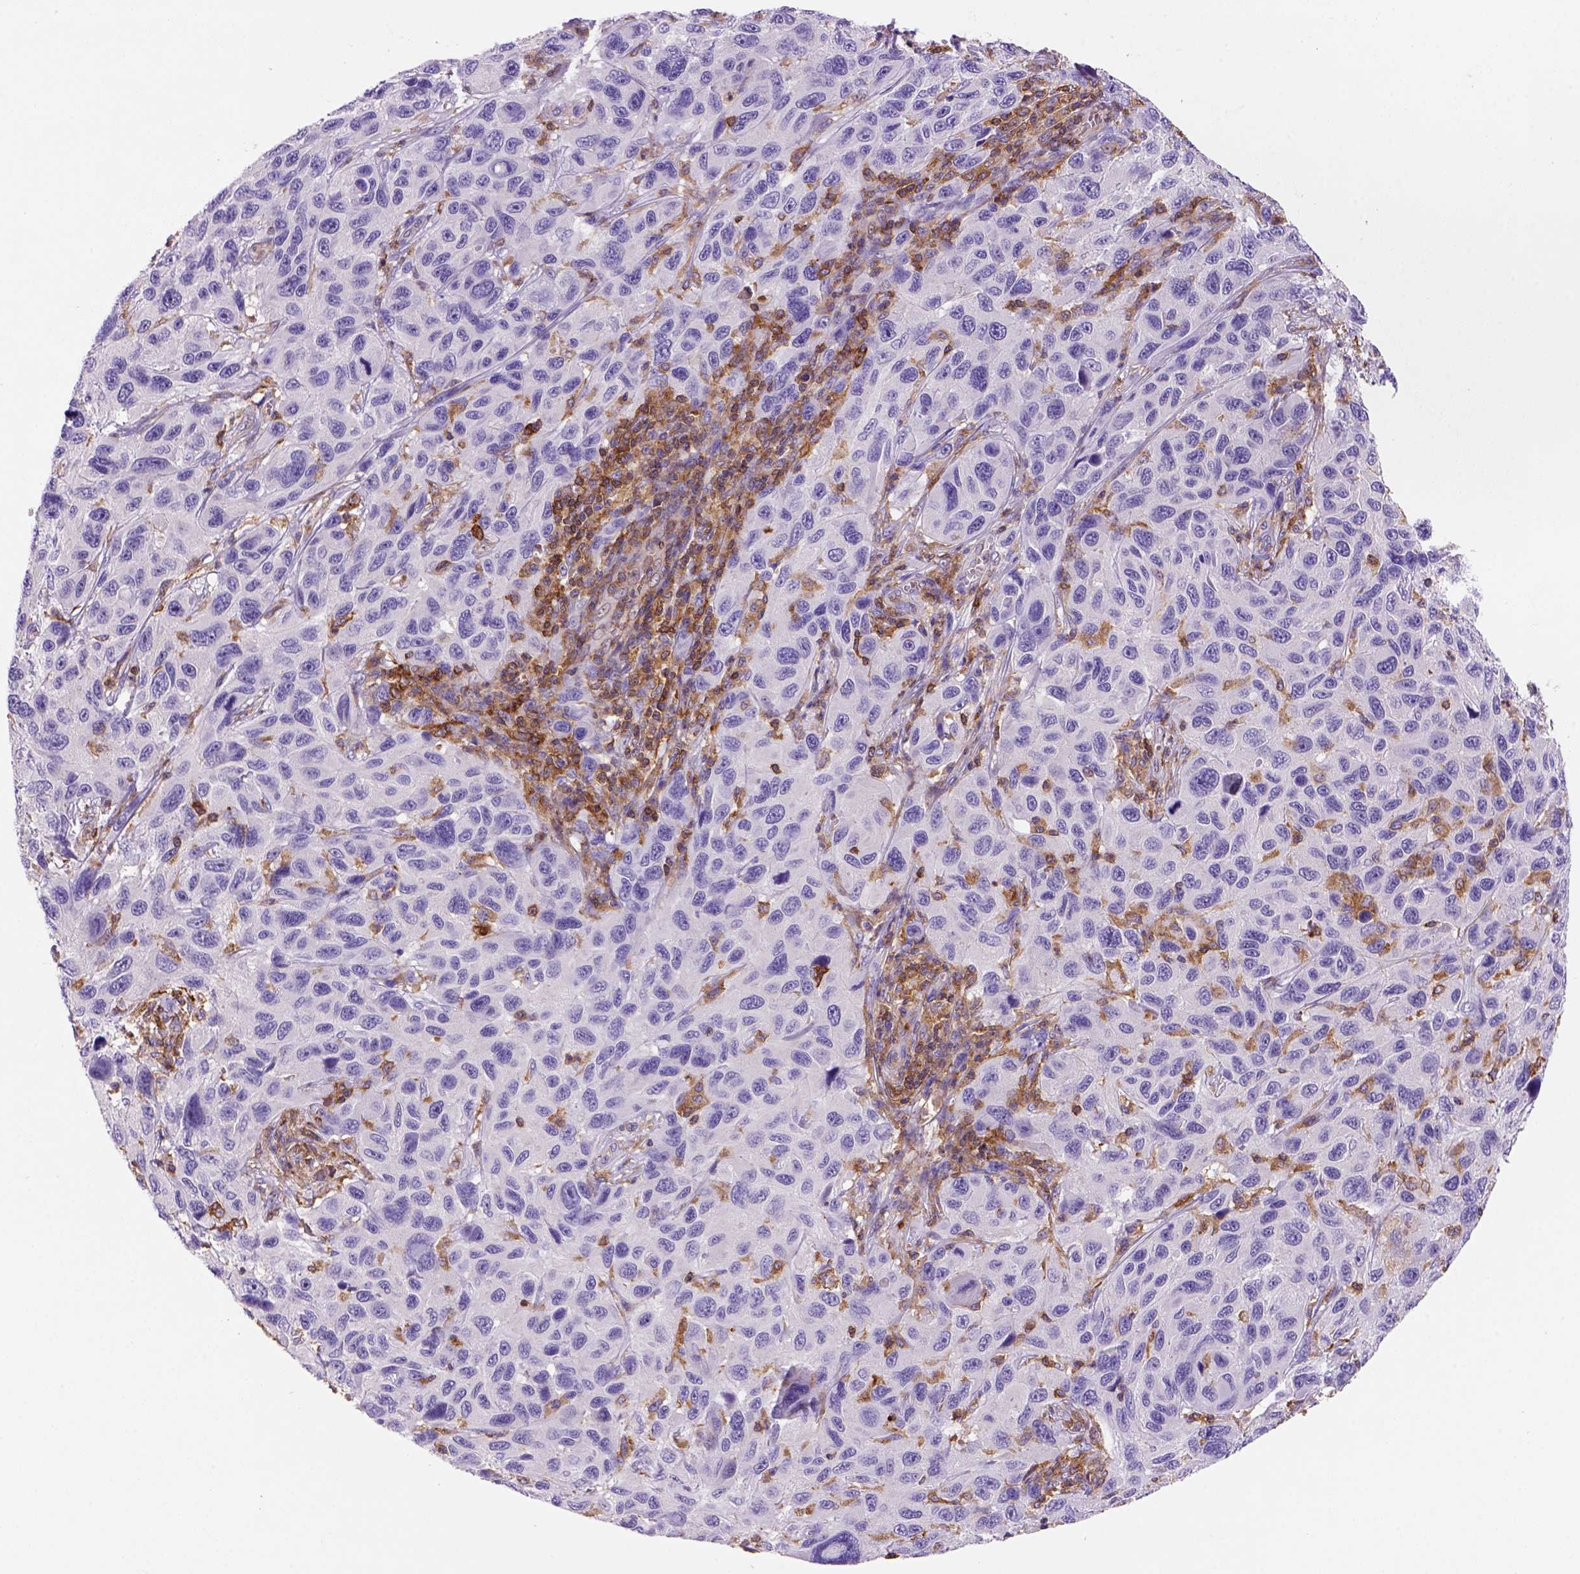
{"staining": {"intensity": "negative", "quantity": "none", "location": "none"}, "tissue": "melanoma", "cell_type": "Tumor cells", "image_type": "cancer", "snomed": [{"axis": "morphology", "description": "Malignant melanoma, NOS"}, {"axis": "topography", "description": "Skin"}], "caption": "Image shows no protein staining in tumor cells of malignant melanoma tissue. Nuclei are stained in blue.", "gene": "INPP5D", "patient": {"sex": "male", "age": 53}}